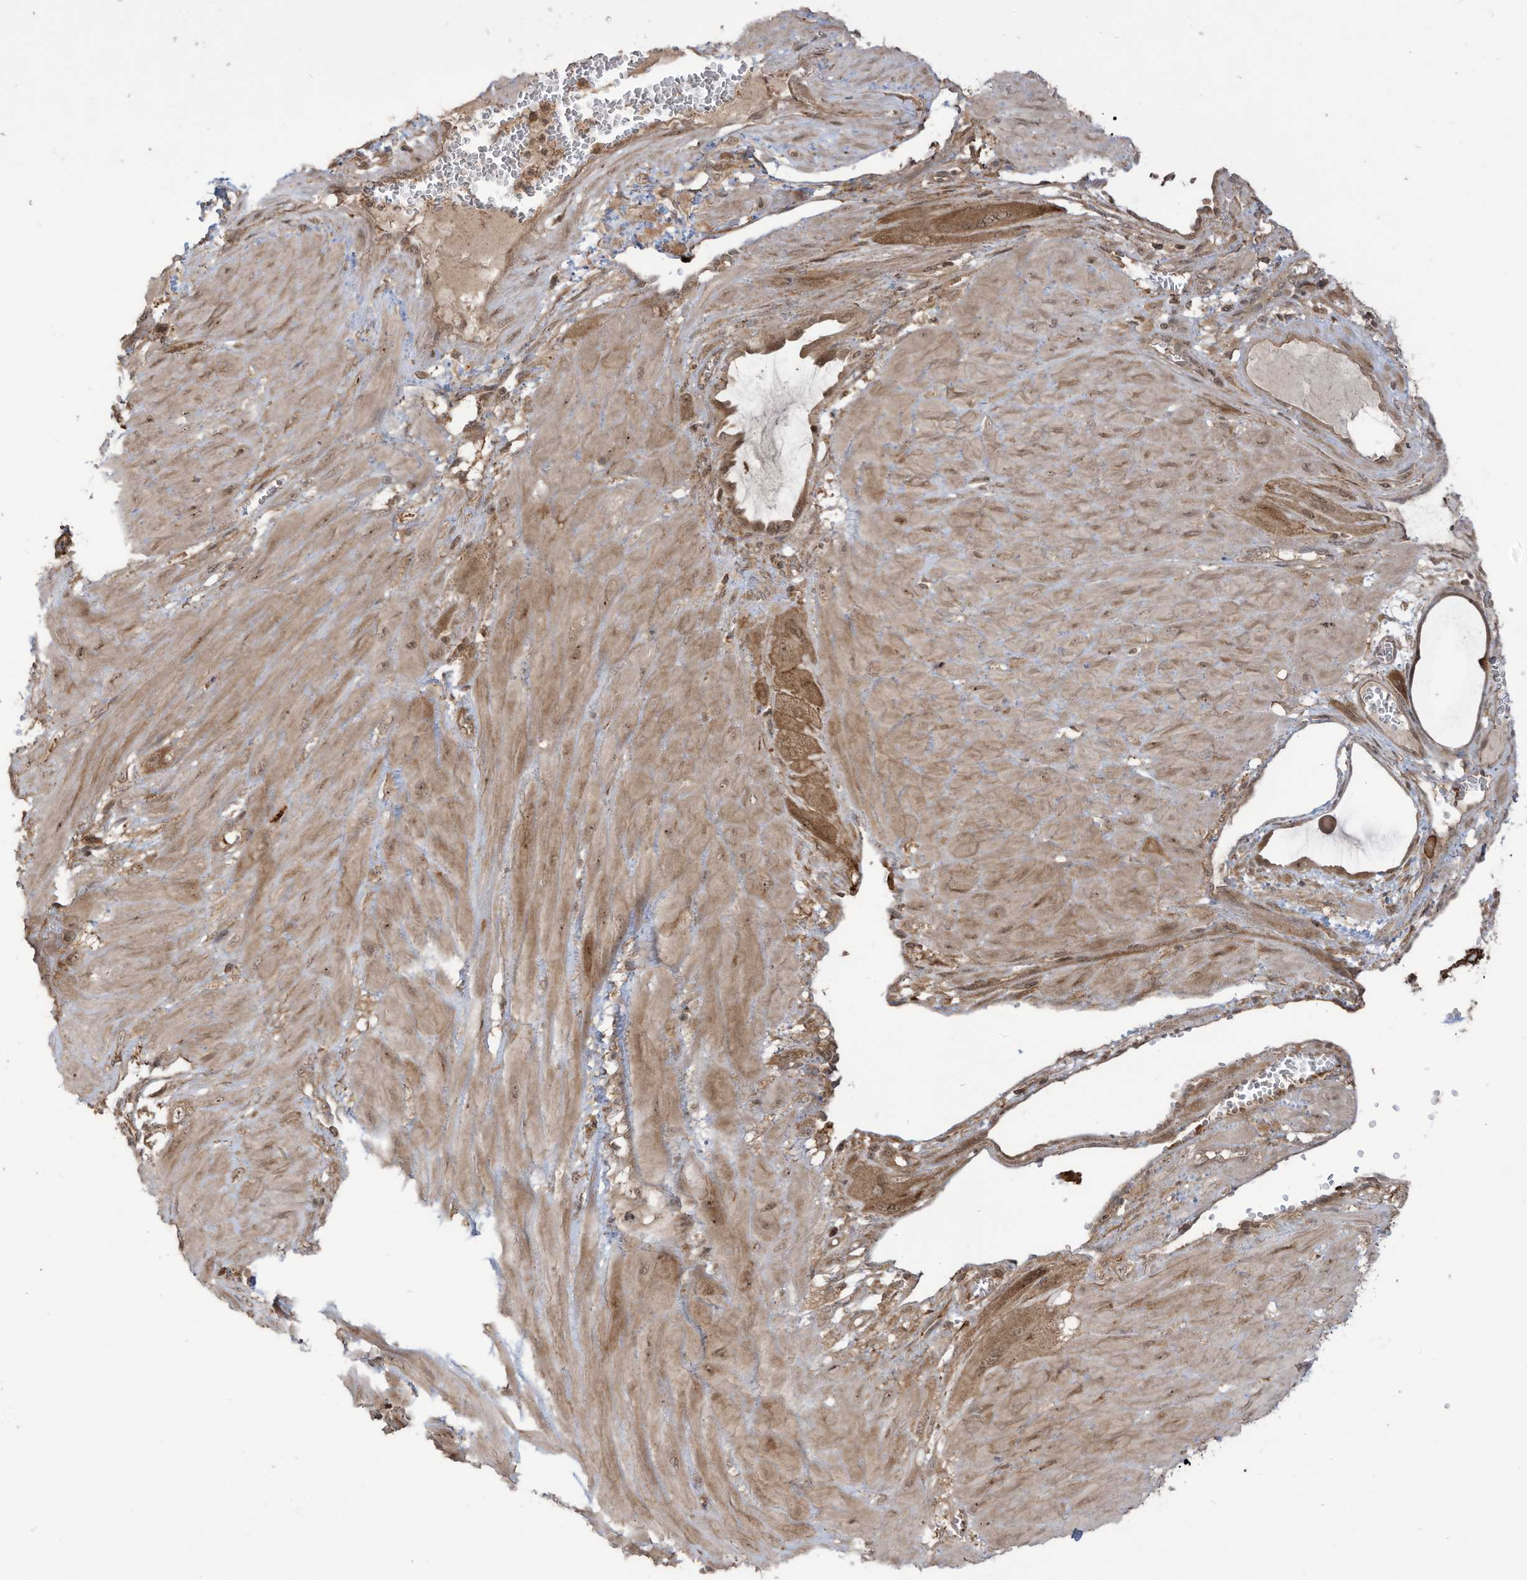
{"staining": {"intensity": "moderate", "quantity": ">75%", "location": "cytoplasmic/membranous,nuclear"}, "tissue": "cervical cancer", "cell_type": "Tumor cells", "image_type": "cancer", "snomed": [{"axis": "morphology", "description": "Squamous cell carcinoma, NOS"}, {"axis": "topography", "description": "Cervix"}], "caption": "IHC photomicrograph of neoplastic tissue: human cervical squamous cell carcinoma stained using IHC shows medium levels of moderate protein expression localized specifically in the cytoplasmic/membranous and nuclear of tumor cells, appearing as a cytoplasmic/membranous and nuclear brown color.", "gene": "CARF", "patient": {"sex": "female", "age": 34}}